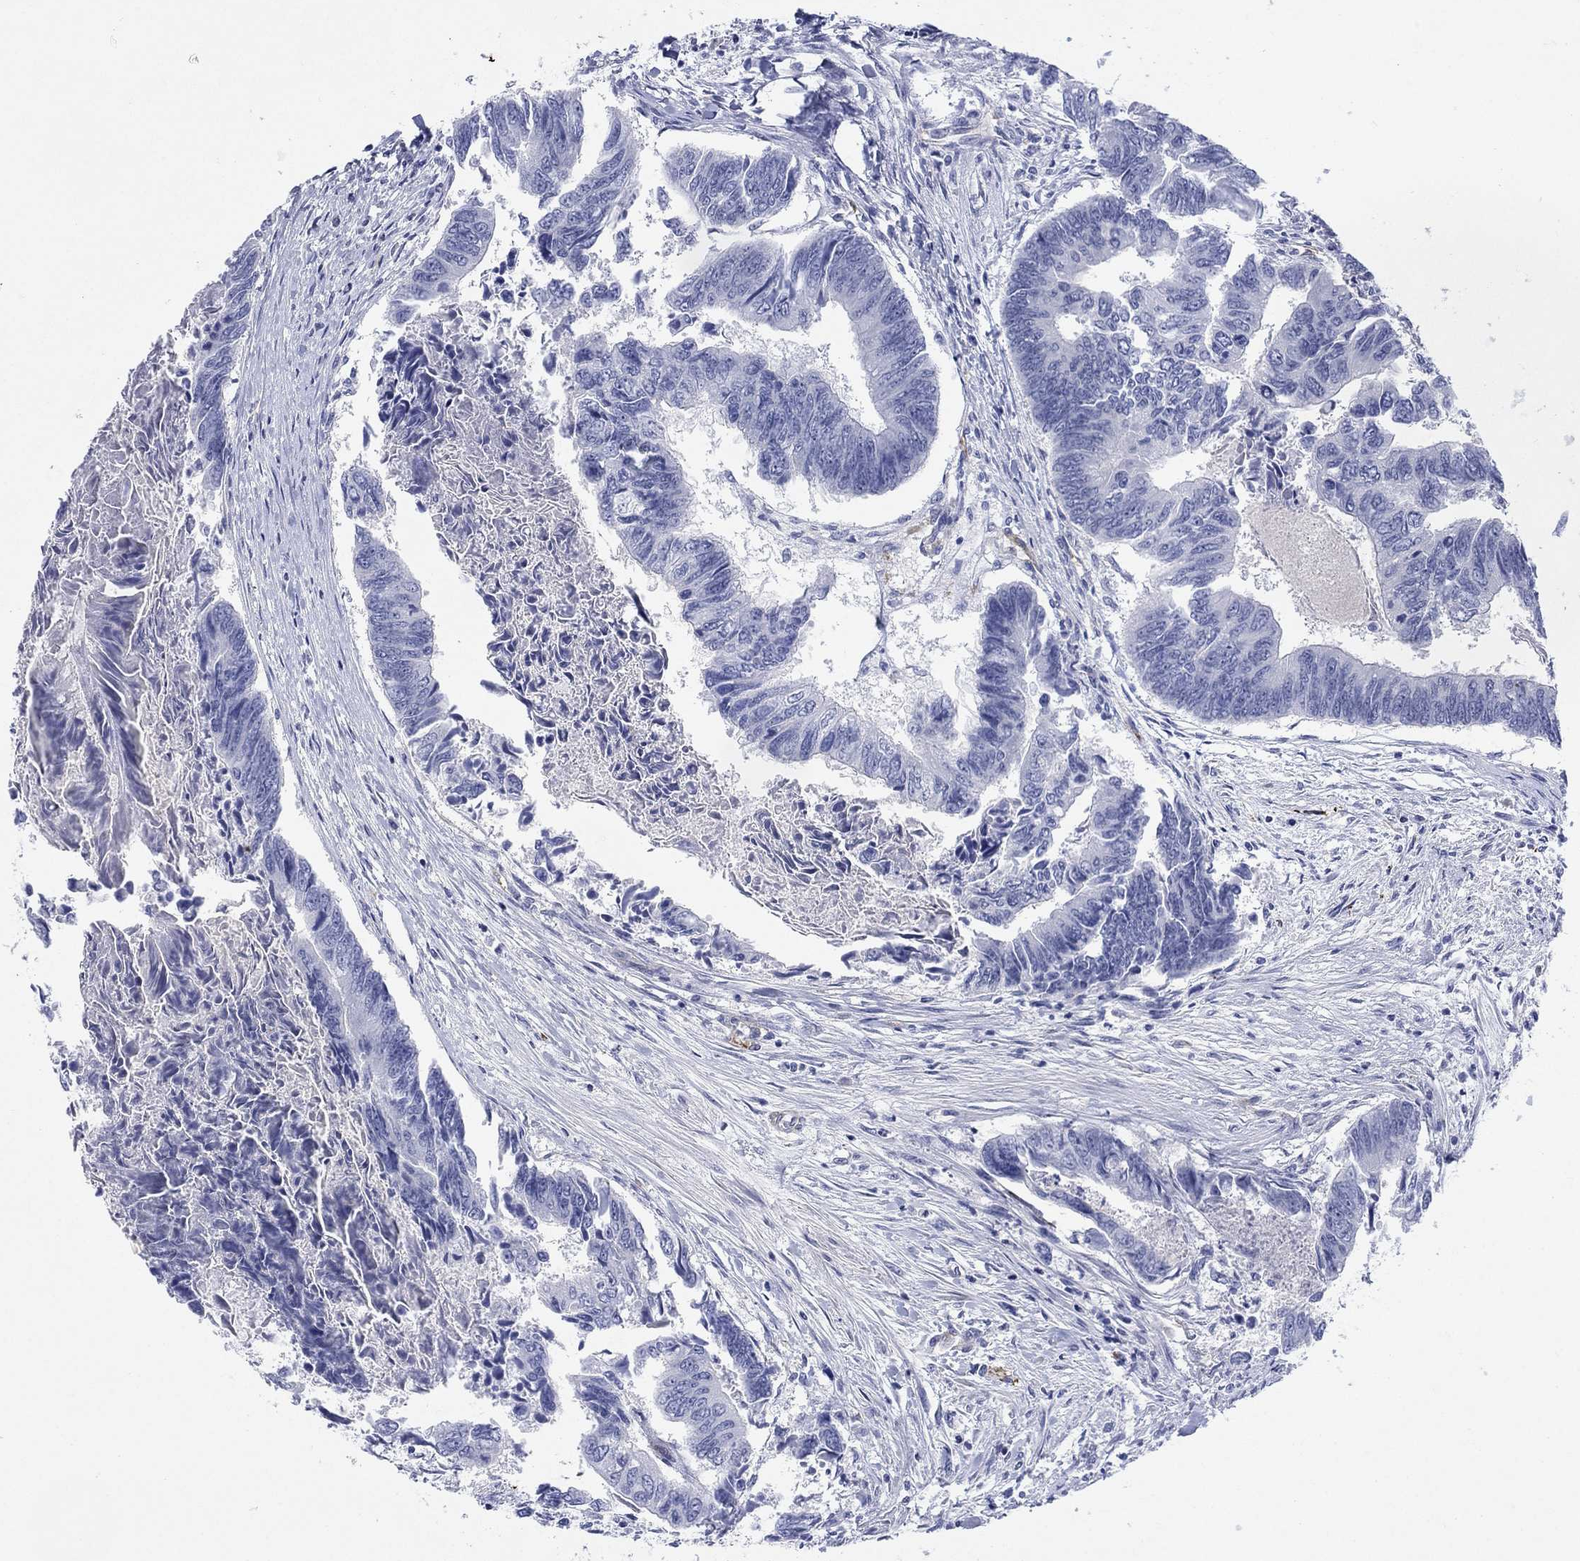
{"staining": {"intensity": "negative", "quantity": "none", "location": "none"}, "tissue": "colorectal cancer", "cell_type": "Tumor cells", "image_type": "cancer", "snomed": [{"axis": "morphology", "description": "Adenocarcinoma, NOS"}, {"axis": "topography", "description": "Colon"}], "caption": "Tumor cells are negative for protein expression in human adenocarcinoma (colorectal).", "gene": "PTPRZ1", "patient": {"sex": "female", "age": 65}}